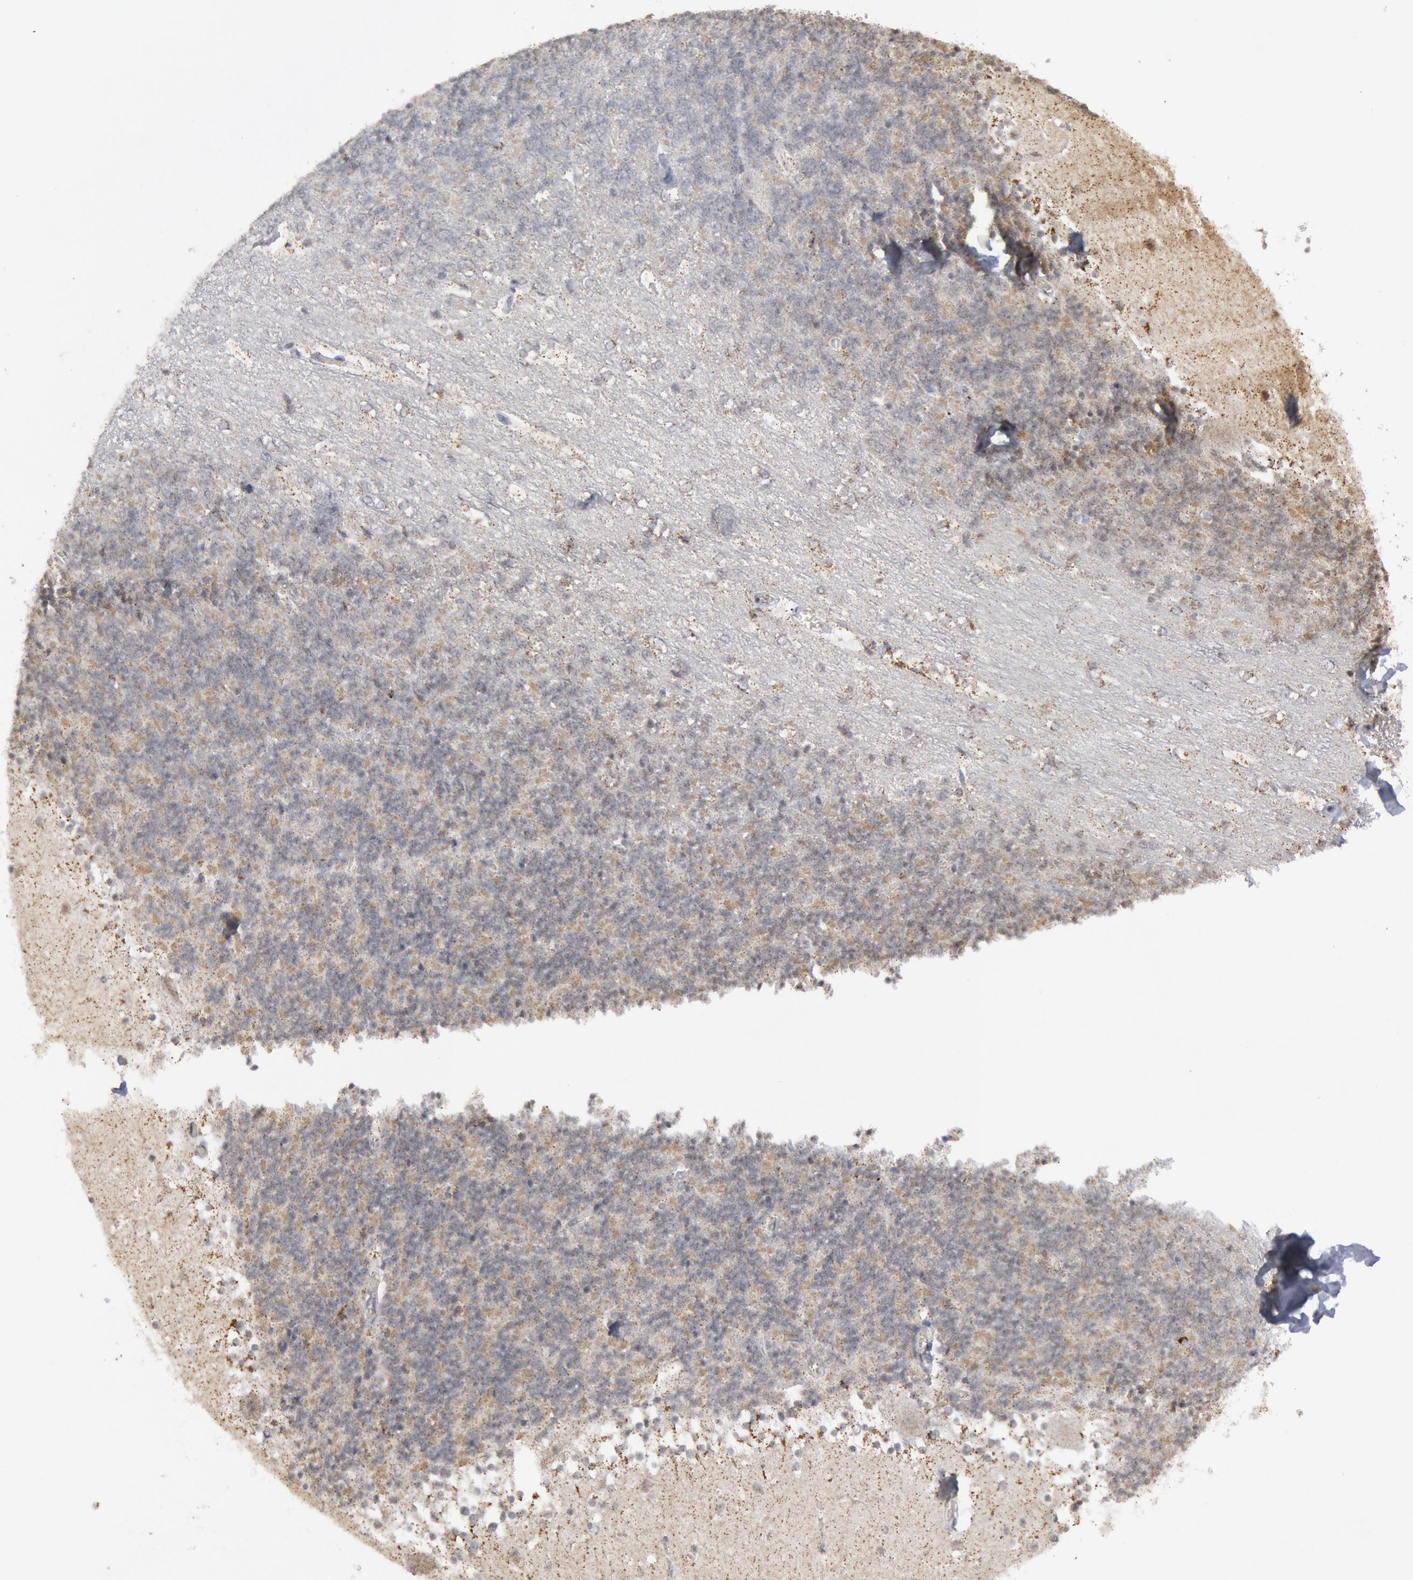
{"staining": {"intensity": "weak", "quantity": "25%-75%", "location": "cytoplasmic/membranous"}, "tissue": "cerebellum", "cell_type": "Cells in granular layer", "image_type": "normal", "snomed": [{"axis": "morphology", "description": "Normal tissue, NOS"}, {"axis": "topography", "description": "Cerebellum"}], "caption": "Cerebellum was stained to show a protein in brown. There is low levels of weak cytoplasmic/membranous expression in about 25%-75% of cells in granular layer.", "gene": "CASP9", "patient": {"sex": "female", "age": 19}}